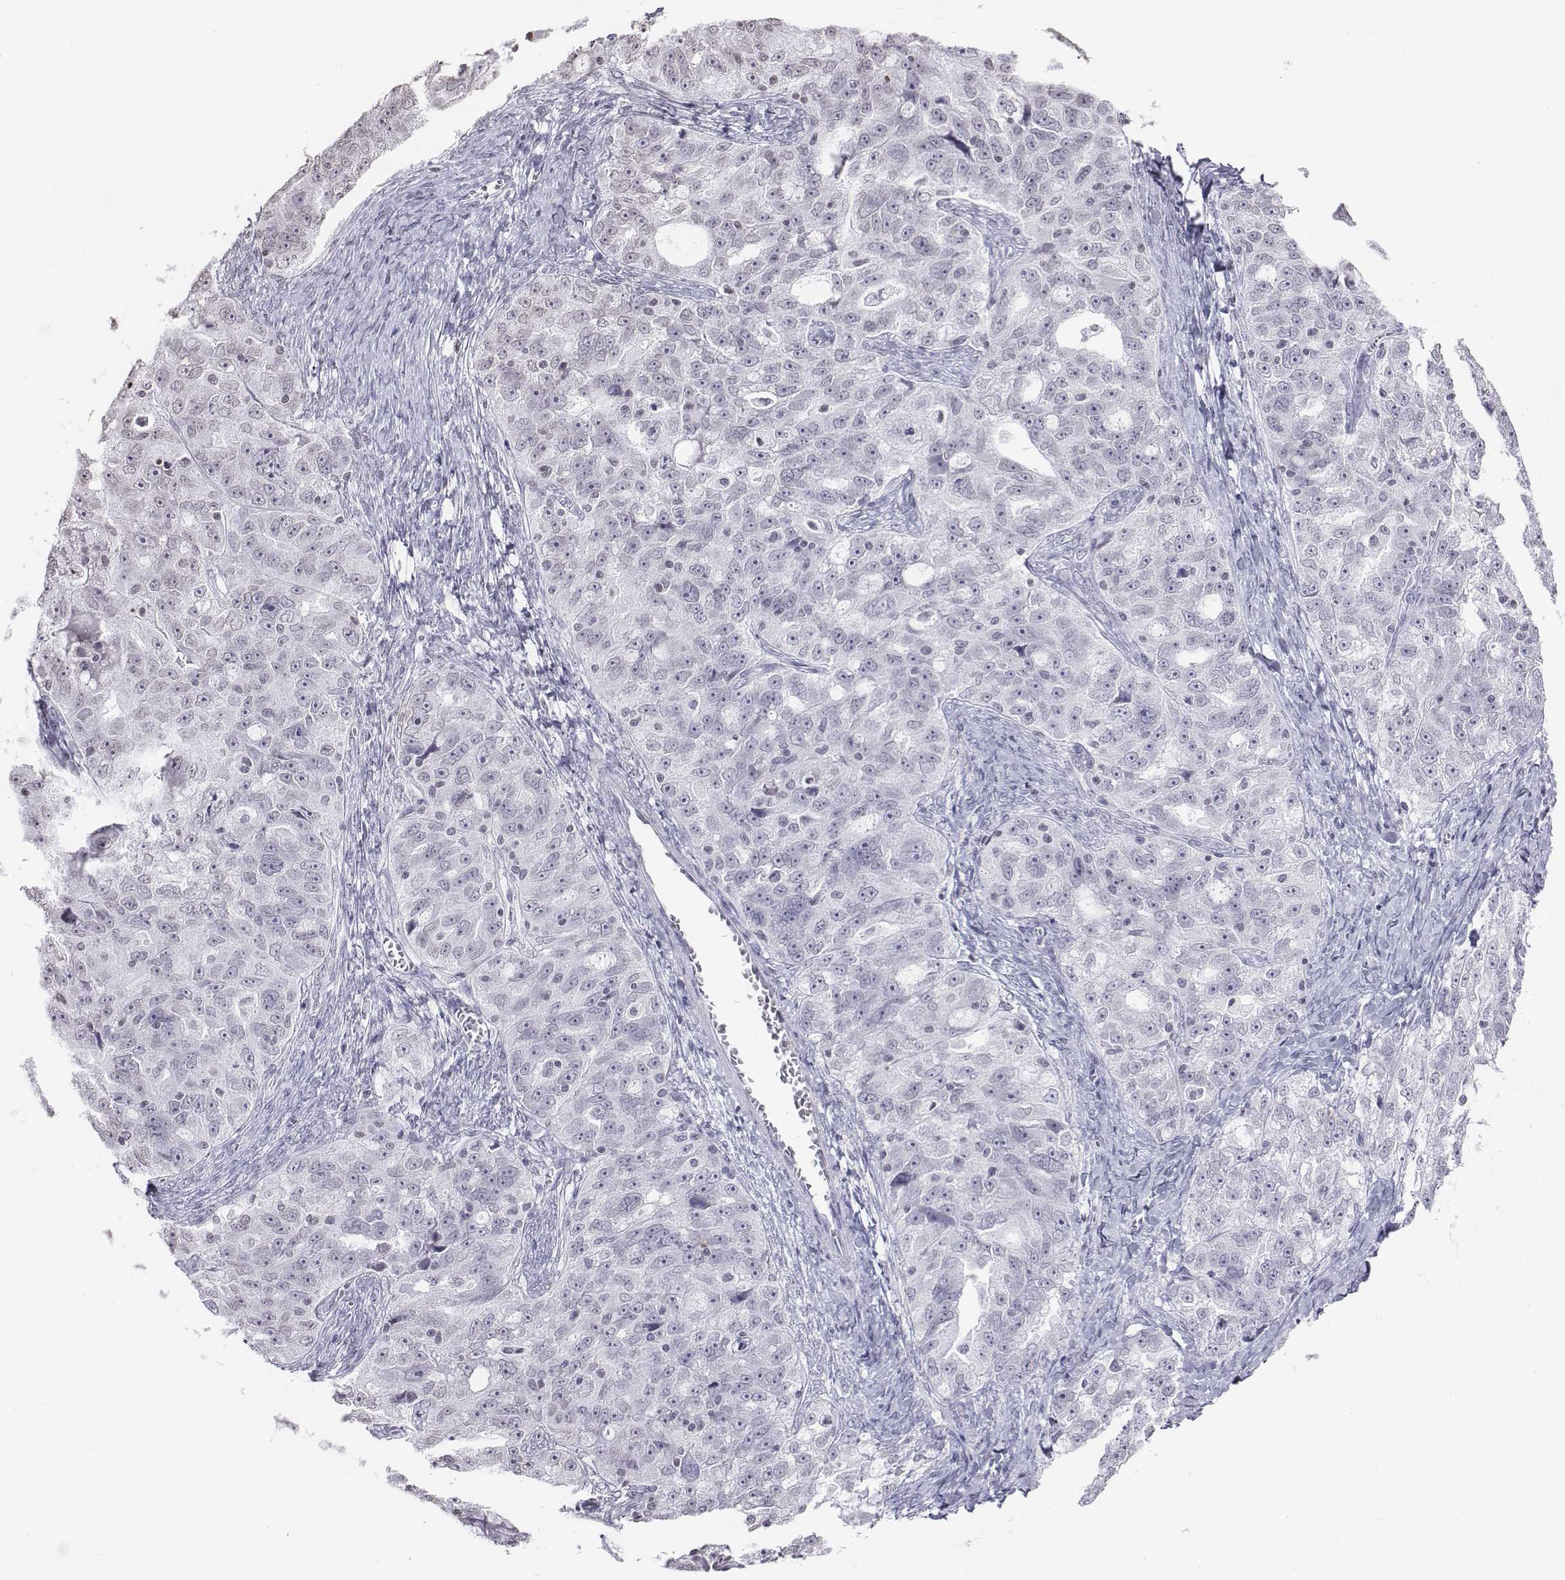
{"staining": {"intensity": "negative", "quantity": "none", "location": "none"}, "tissue": "ovarian cancer", "cell_type": "Tumor cells", "image_type": "cancer", "snomed": [{"axis": "morphology", "description": "Cystadenocarcinoma, serous, NOS"}, {"axis": "topography", "description": "Ovary"}], "caption": "A micrograph of ovarian cancer (serous cystadenocarcinoma) stained for a protein exhibits no brown staining in tumor cells. Nuclei are stained in blue.", "gene": "BARHL1", "patient": {"sex": "female", "age": 51}}